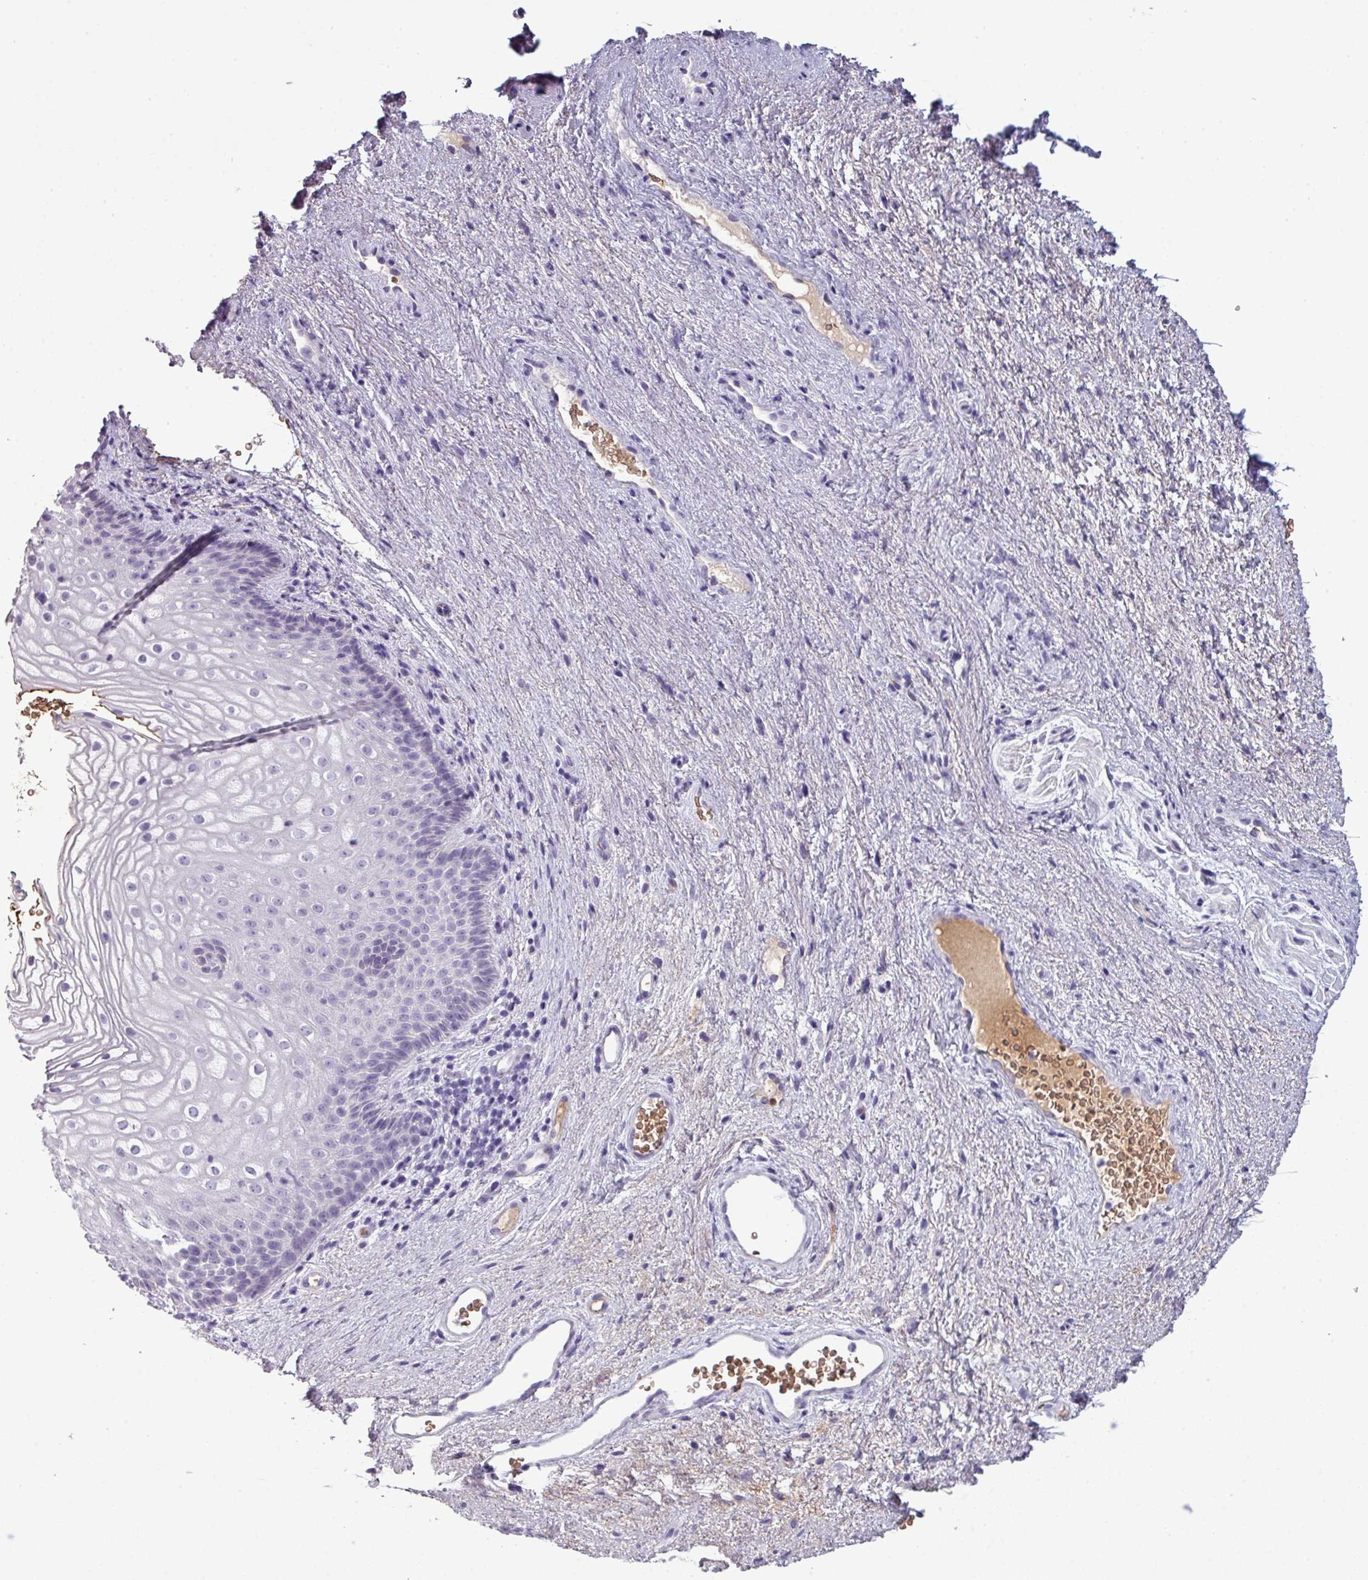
{"staining": {"intensity": "negative", "quantity": "none", "location": "none"}, "tissue": "vagina", "cell_type": "Squamous epithelial cells", "image_type": "normal", "snomed": [{"axis": "morphology", "description": "Normal tissue, NOS"}, {"axis": "topography", "description": "Vagina"}], "caption": "Squamous epithelial cells are negative for brown protein staining in benign vagina. (Stains: DAB (3,3'-diaminobenzidine) immunohistochemistry with hematoxylin counter stain, Microscopy: brightfield microscopy at high magnification).", "gene": "AREL1", "patient": {"sex": "female", "age": 47}}